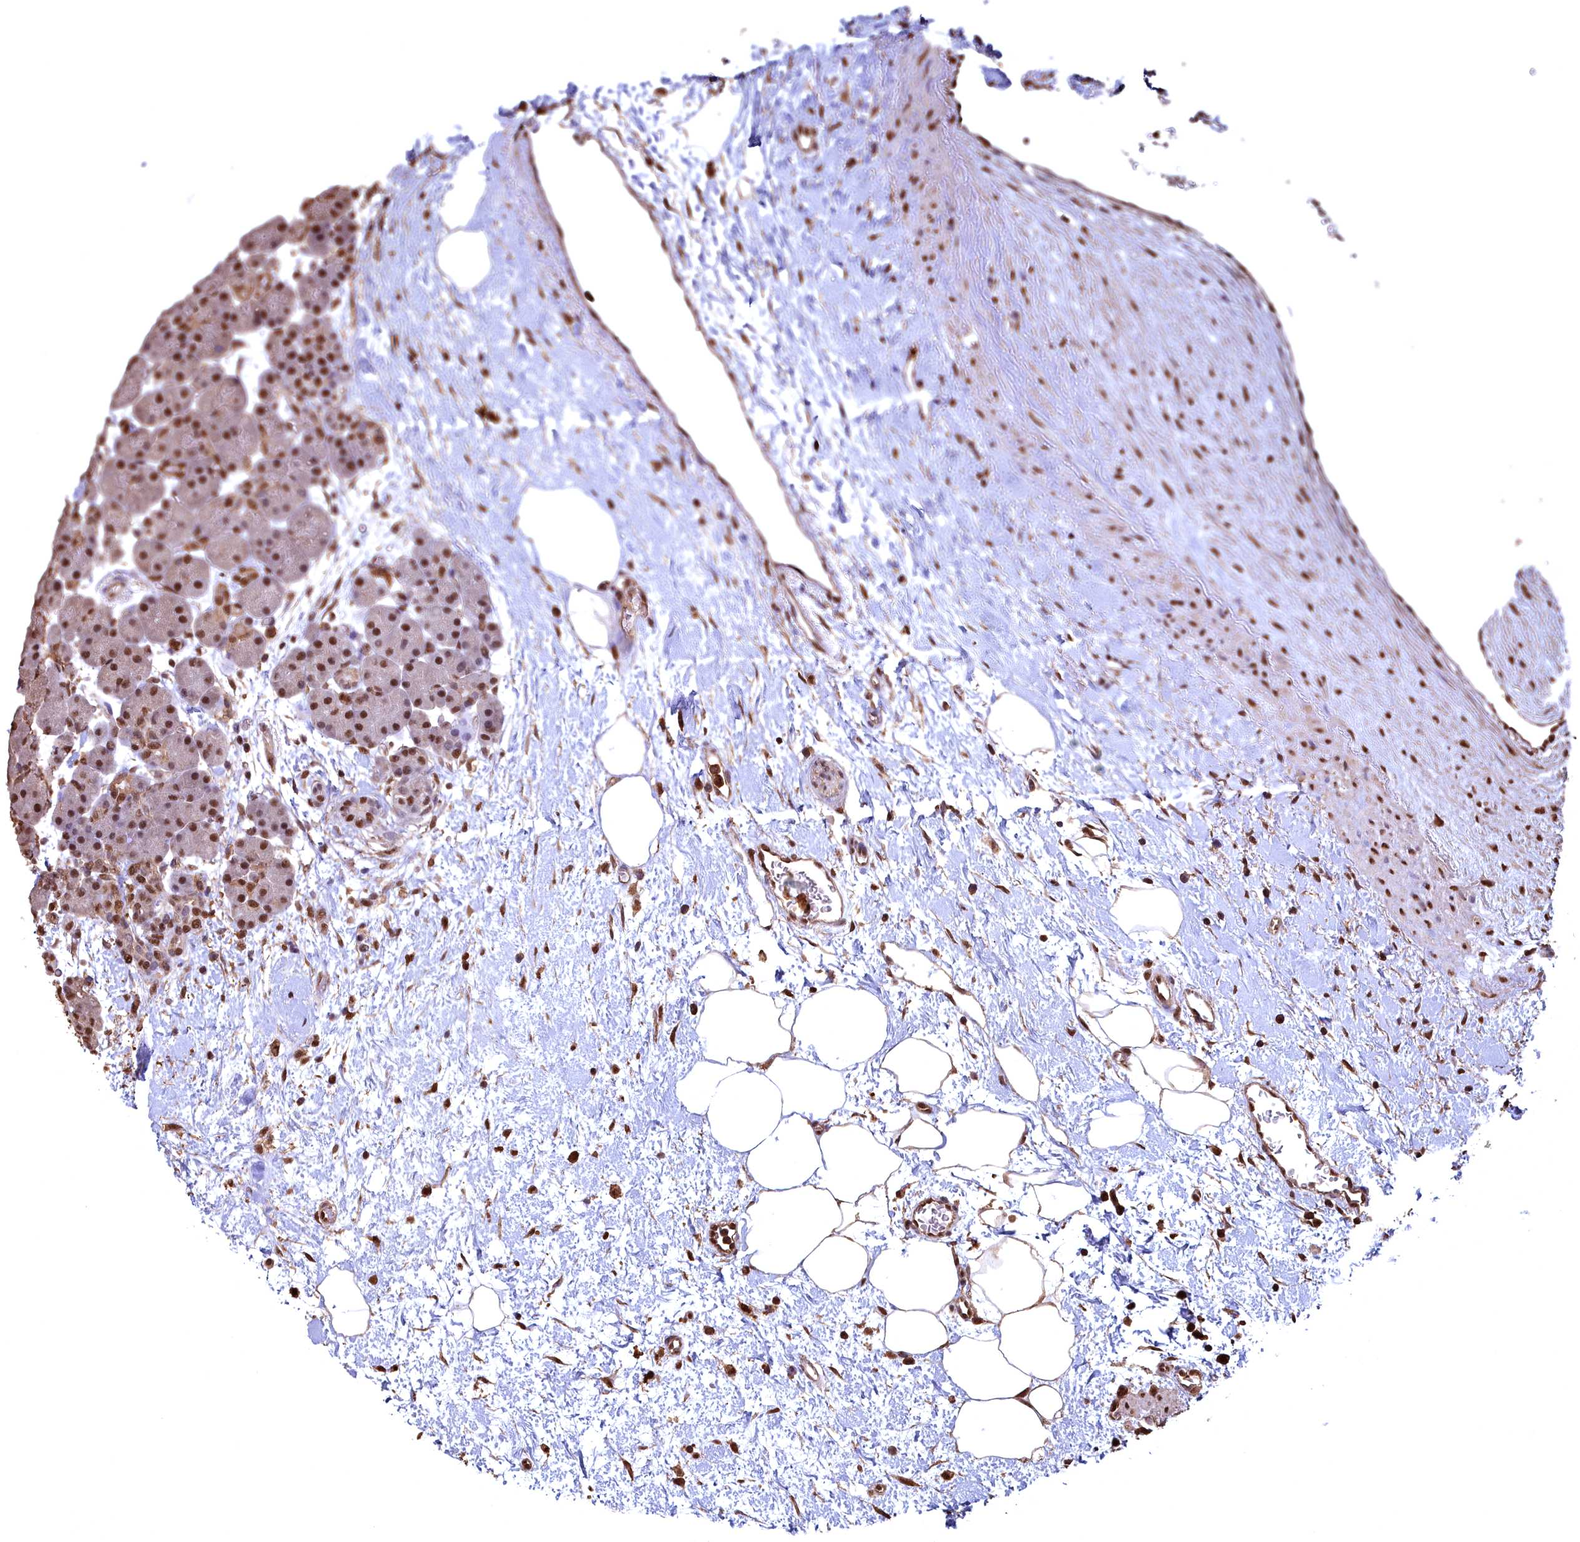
{"staining": {"intensity": "strong", "quantity": ">75%", "location": "nuclear"}, "tissue": "pancreas", "cell_type": "Exocrine glandular cells", "image_type": "normal", "snomed": [{"axis": "morphology", "description": "Normal tissue, NOS"}, {"axis": "topography", "description": "Pancreas"}], "caption": "Protein staining of unremarkable pancreas displays strong nuclear staining in approximately >75% of exocrine glandular cells.", "gene": "GAPDH", "patient": {"sex": "male", "age": 66}}